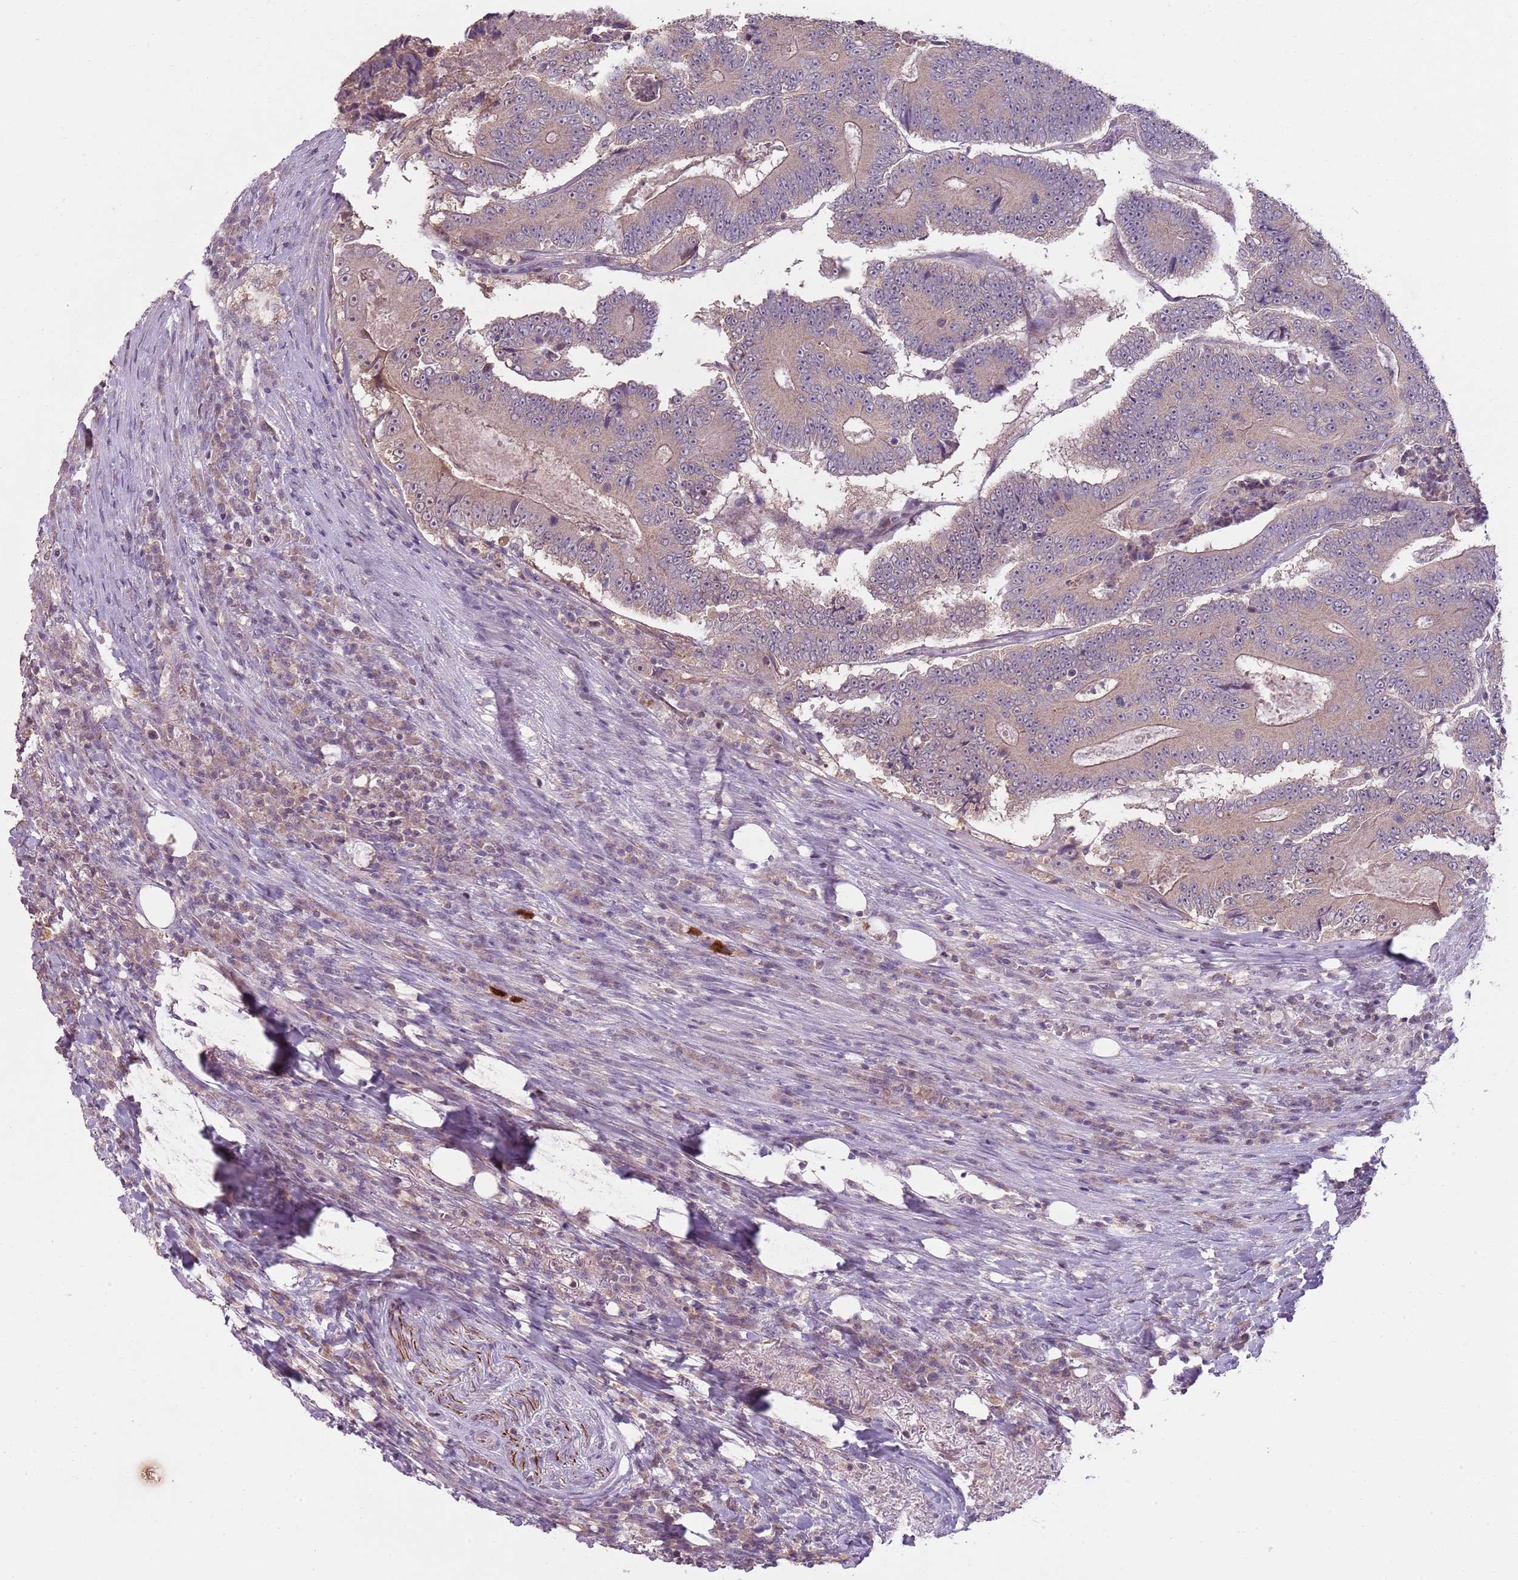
{"staining": {"intensity": "weak", "quantity": "<25%", "location": "cytoplasmic/membranous"}, "tissue": "colorectal cancer", "cell_type": "Tumor cells", "image_type": "cancer", "snomed": [{"axis": "morphology", "description": "Adenocarcinoma, NOS"}, {"axis": "topography", "description": "Colon"}], "caption": "Immunohistochemical staining of colorectal adenocarcinoma displays no significant staining in tumor cells. Nuclei are stained in blue.", "gene": "TEKT4", "patient": {"sex": "male", "age": 83}}